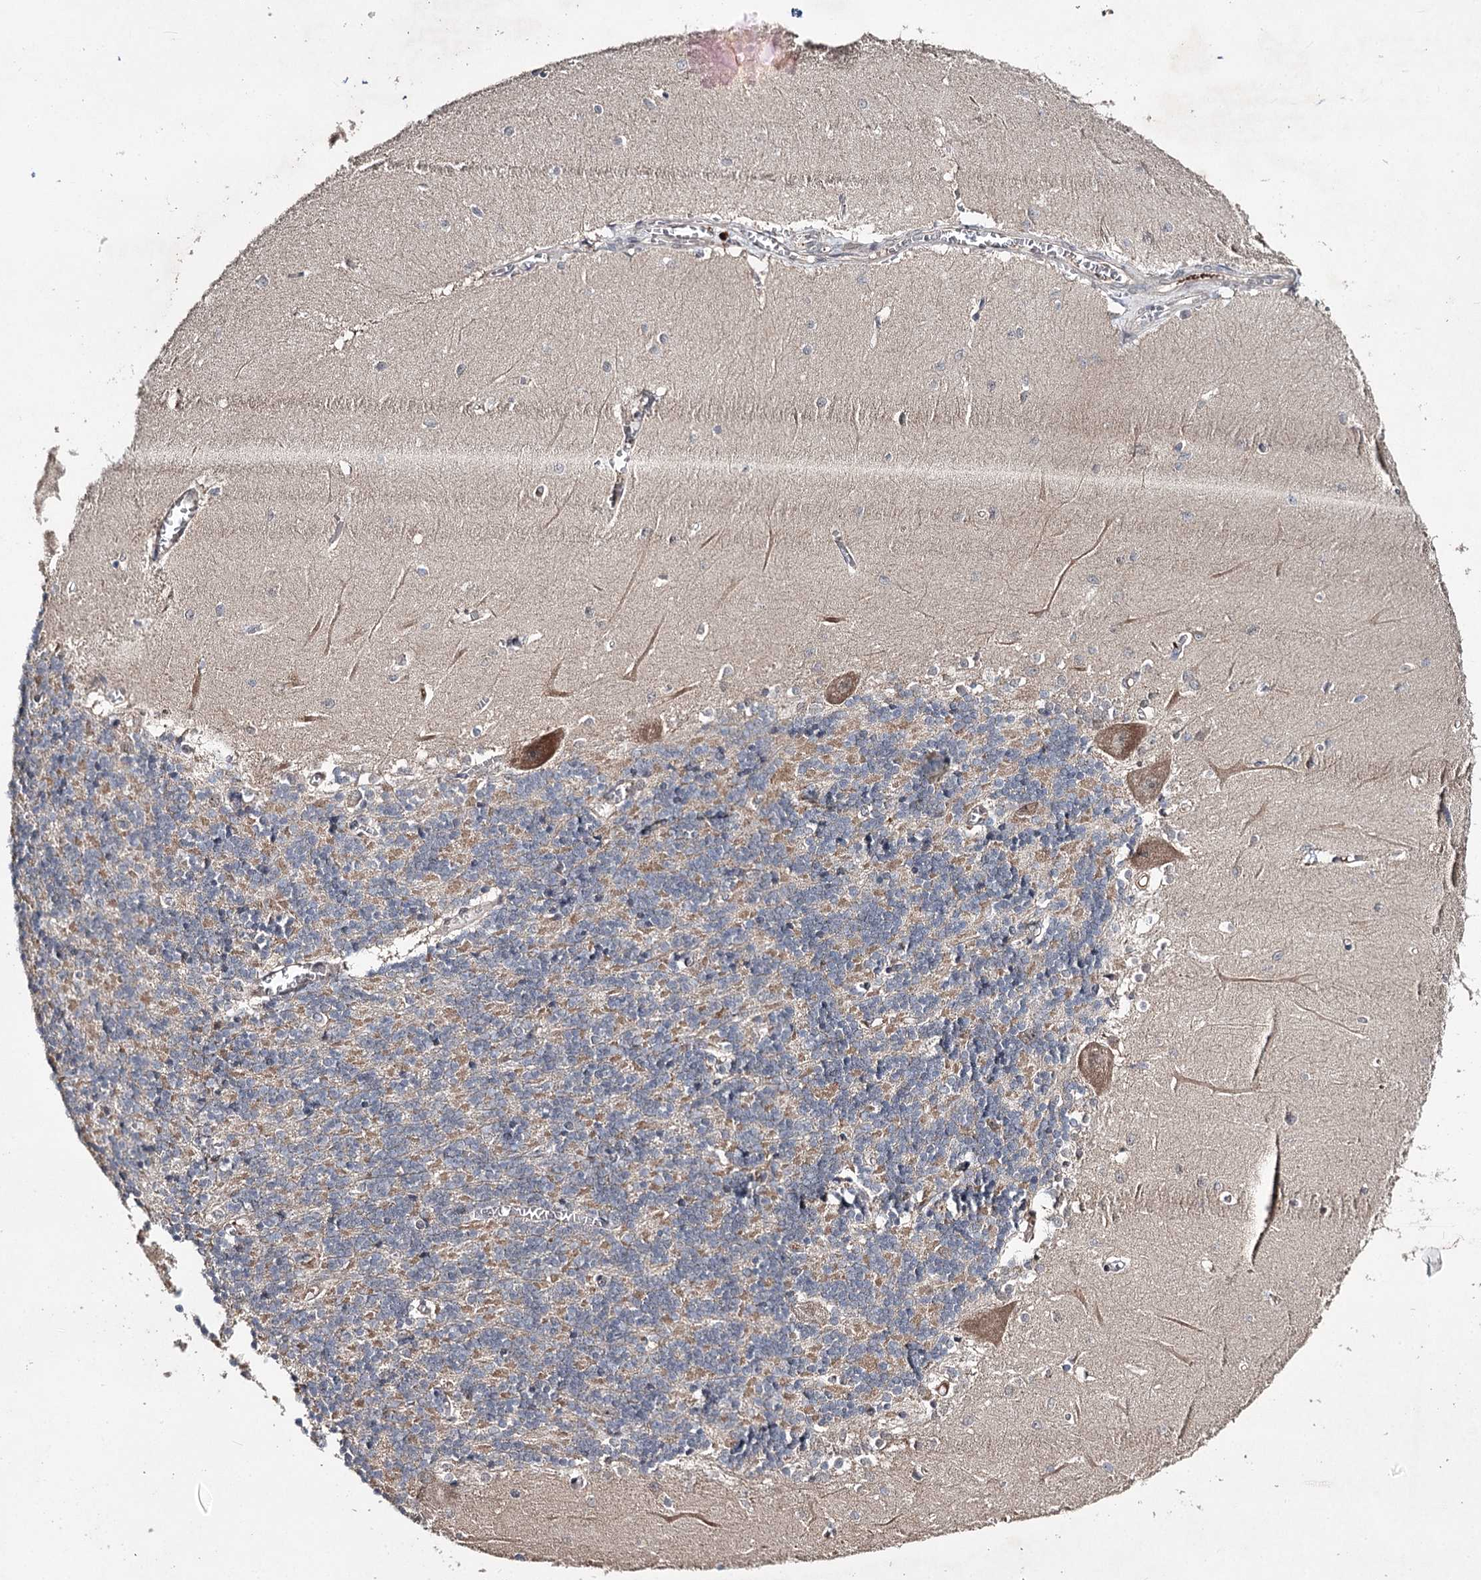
{"staining": {"intensity": "weak", "quantity": "25%-75%", "location": "cytoplasmic/membranous"}, "tissue": "cerebellum", "cell_type": "Cells in granular layer", "image_type": "normal", "snomed": [{"axis": "morphology", "description": "Normal tissue, NOS"}, {"axis": "topography", "description": "Cerebellum"}], "caption": "The image demonstrates staining of benign cerebellum, revealing weak cytoplasmic/membranous protein expression (brown color) within cells in granular layer.", "gene": "NOPCHAP1", "patient": {"sex": "male", "age": 37}}